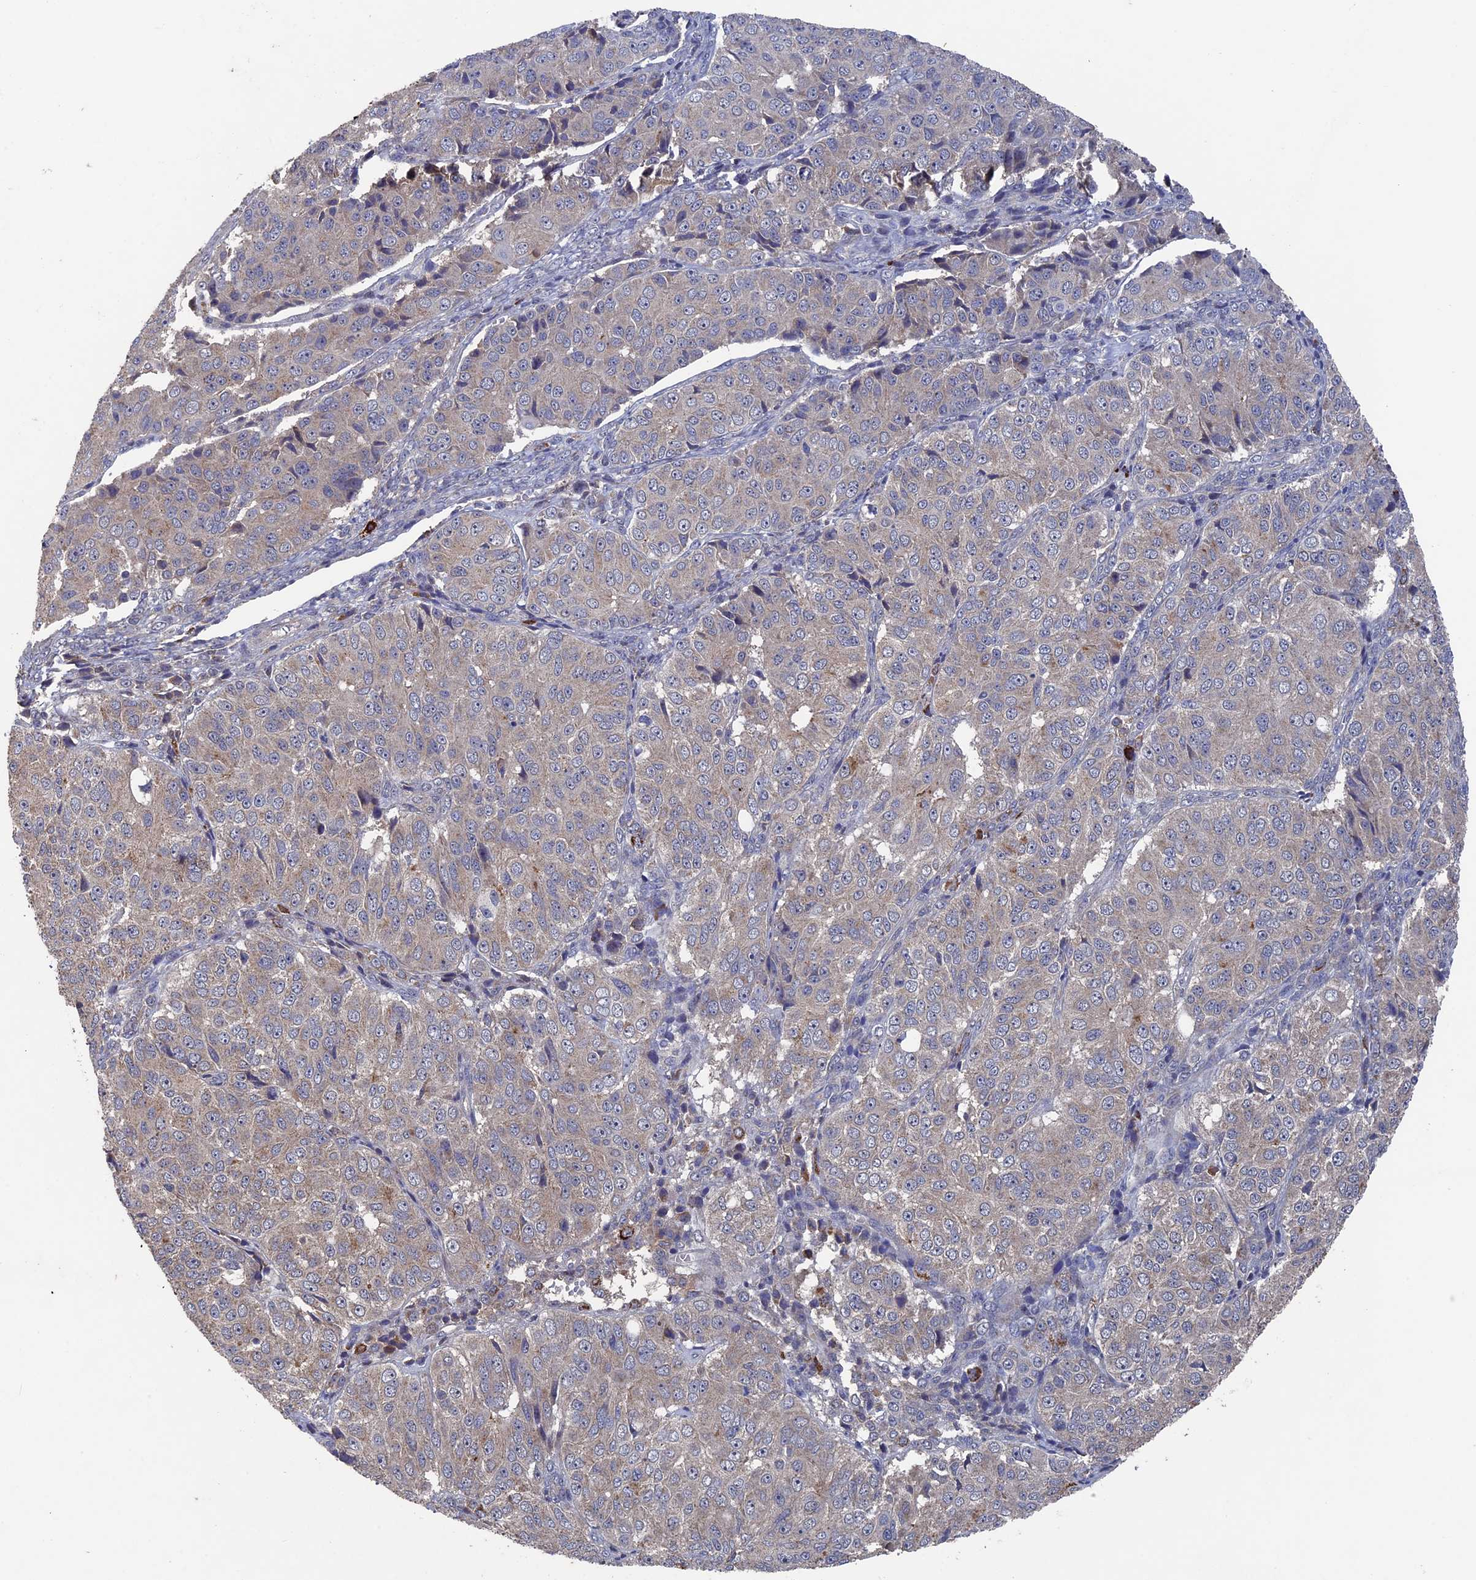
{"staining": {"intensity": "weak", "quantity": "<25%", "location": "cytoplasmic/membranous"}, "tissue": "ovarian cancer", "cell_type": "Tumor cells", "image_type": "cancer", "snomed": [{"axis": "morphology", "description": "Carcinoma, endometroid"}, {"axis": "topography", "description": "Ovary"}], "caption": "High magnification brightfield microscopy of ovarian cancer stained with DAB (brown) and counterstained with hematoxylin (blue): tumor cells show no significant expression.", "gene": "RAB15", "patient": {"sex": "female", "age": 51}}